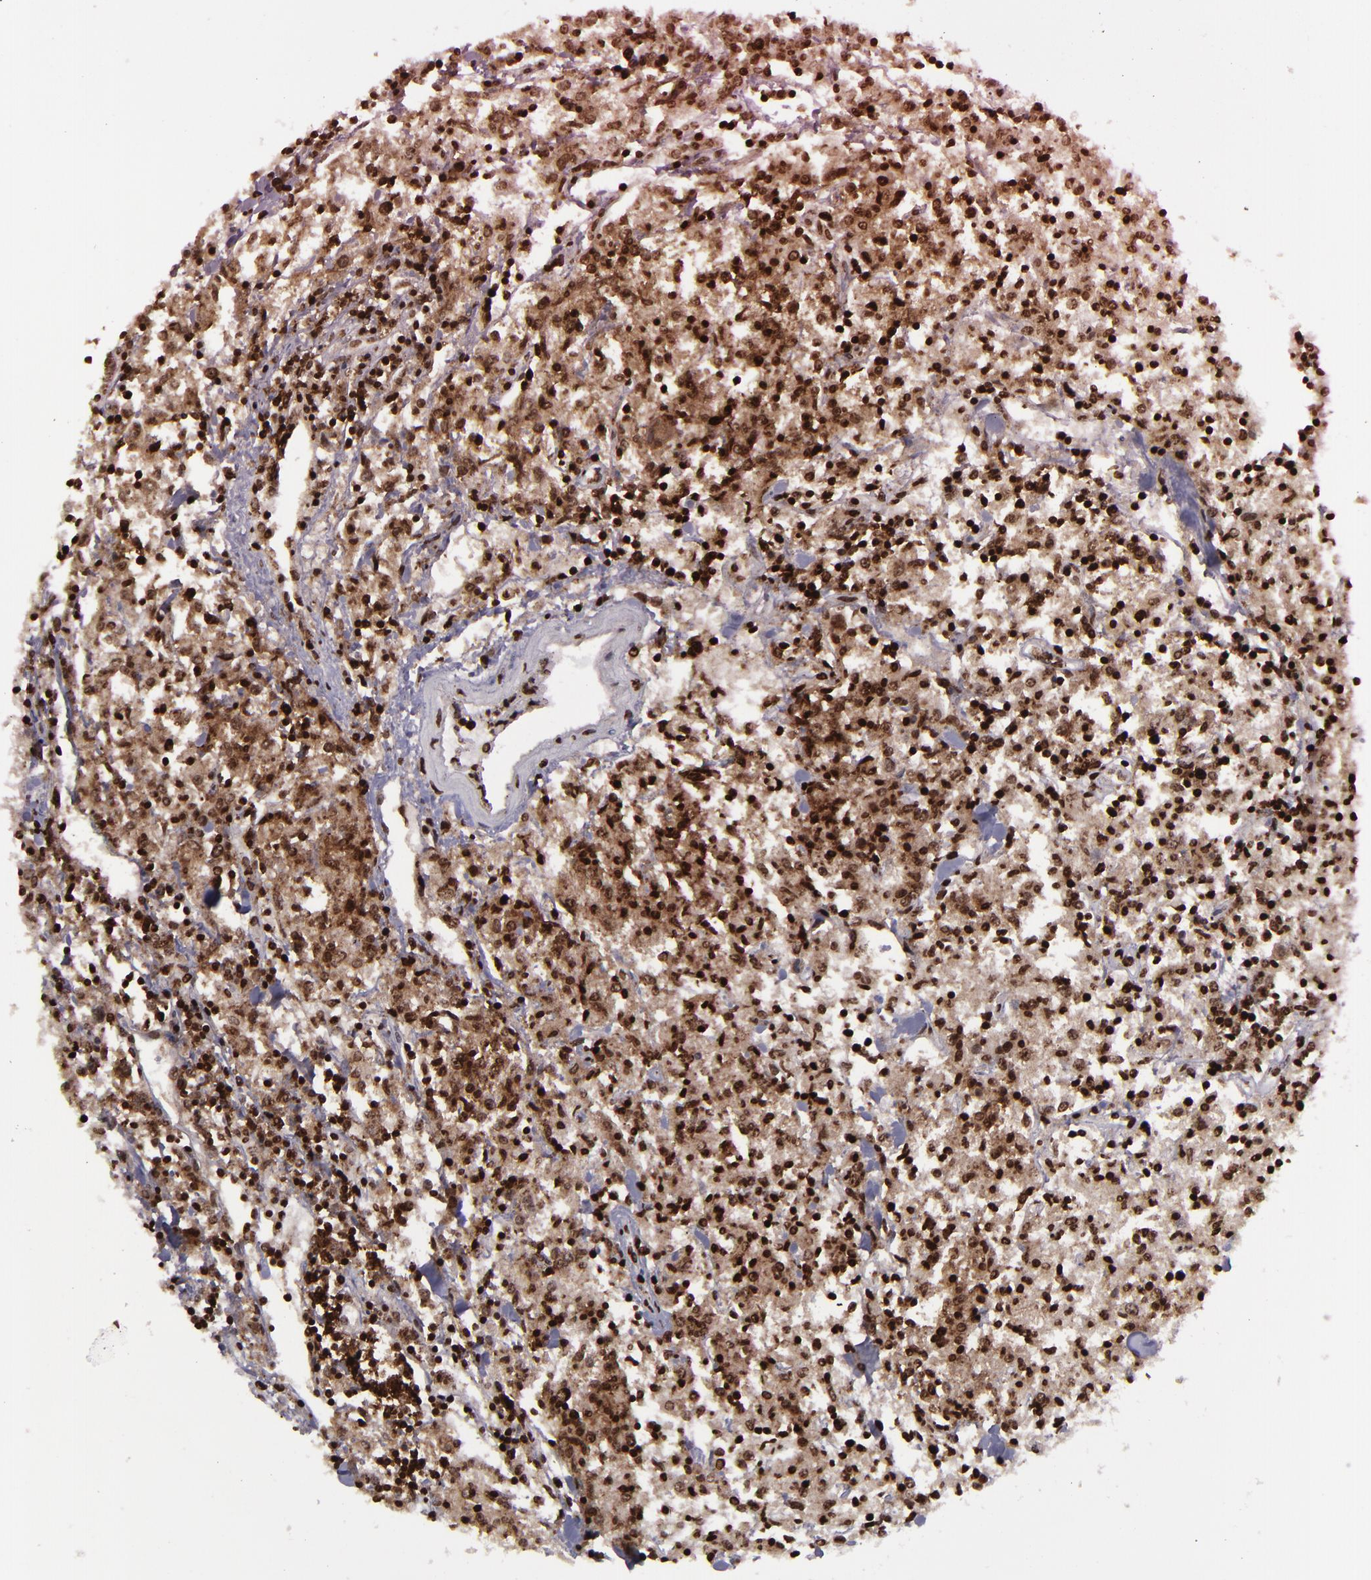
{"staining": {"intensity": "moderate", "quantity": "25%-75%", "location": "cytoplasmic/membranous"}, "tissue": "lymphoma", "cell_type": "Tumor cells", "image_type": "cancer", "snomed": [{"axis": "morphology", "description": "Malignant lymphoma, non-Hodgkin's type, Low grade"}, {"axis": "topography", "description": "Small intestine"}], "caption": "Malignant lymphoma, non-Hodgkin's type (low-grade) tissue exhibits moderate cytoplasmic/membranous staining in about 25%-75% of tumor cells, visualized by immunohistochemistry.", "gene": "CD27", "patient": {"sex": "female", "age": 59}}